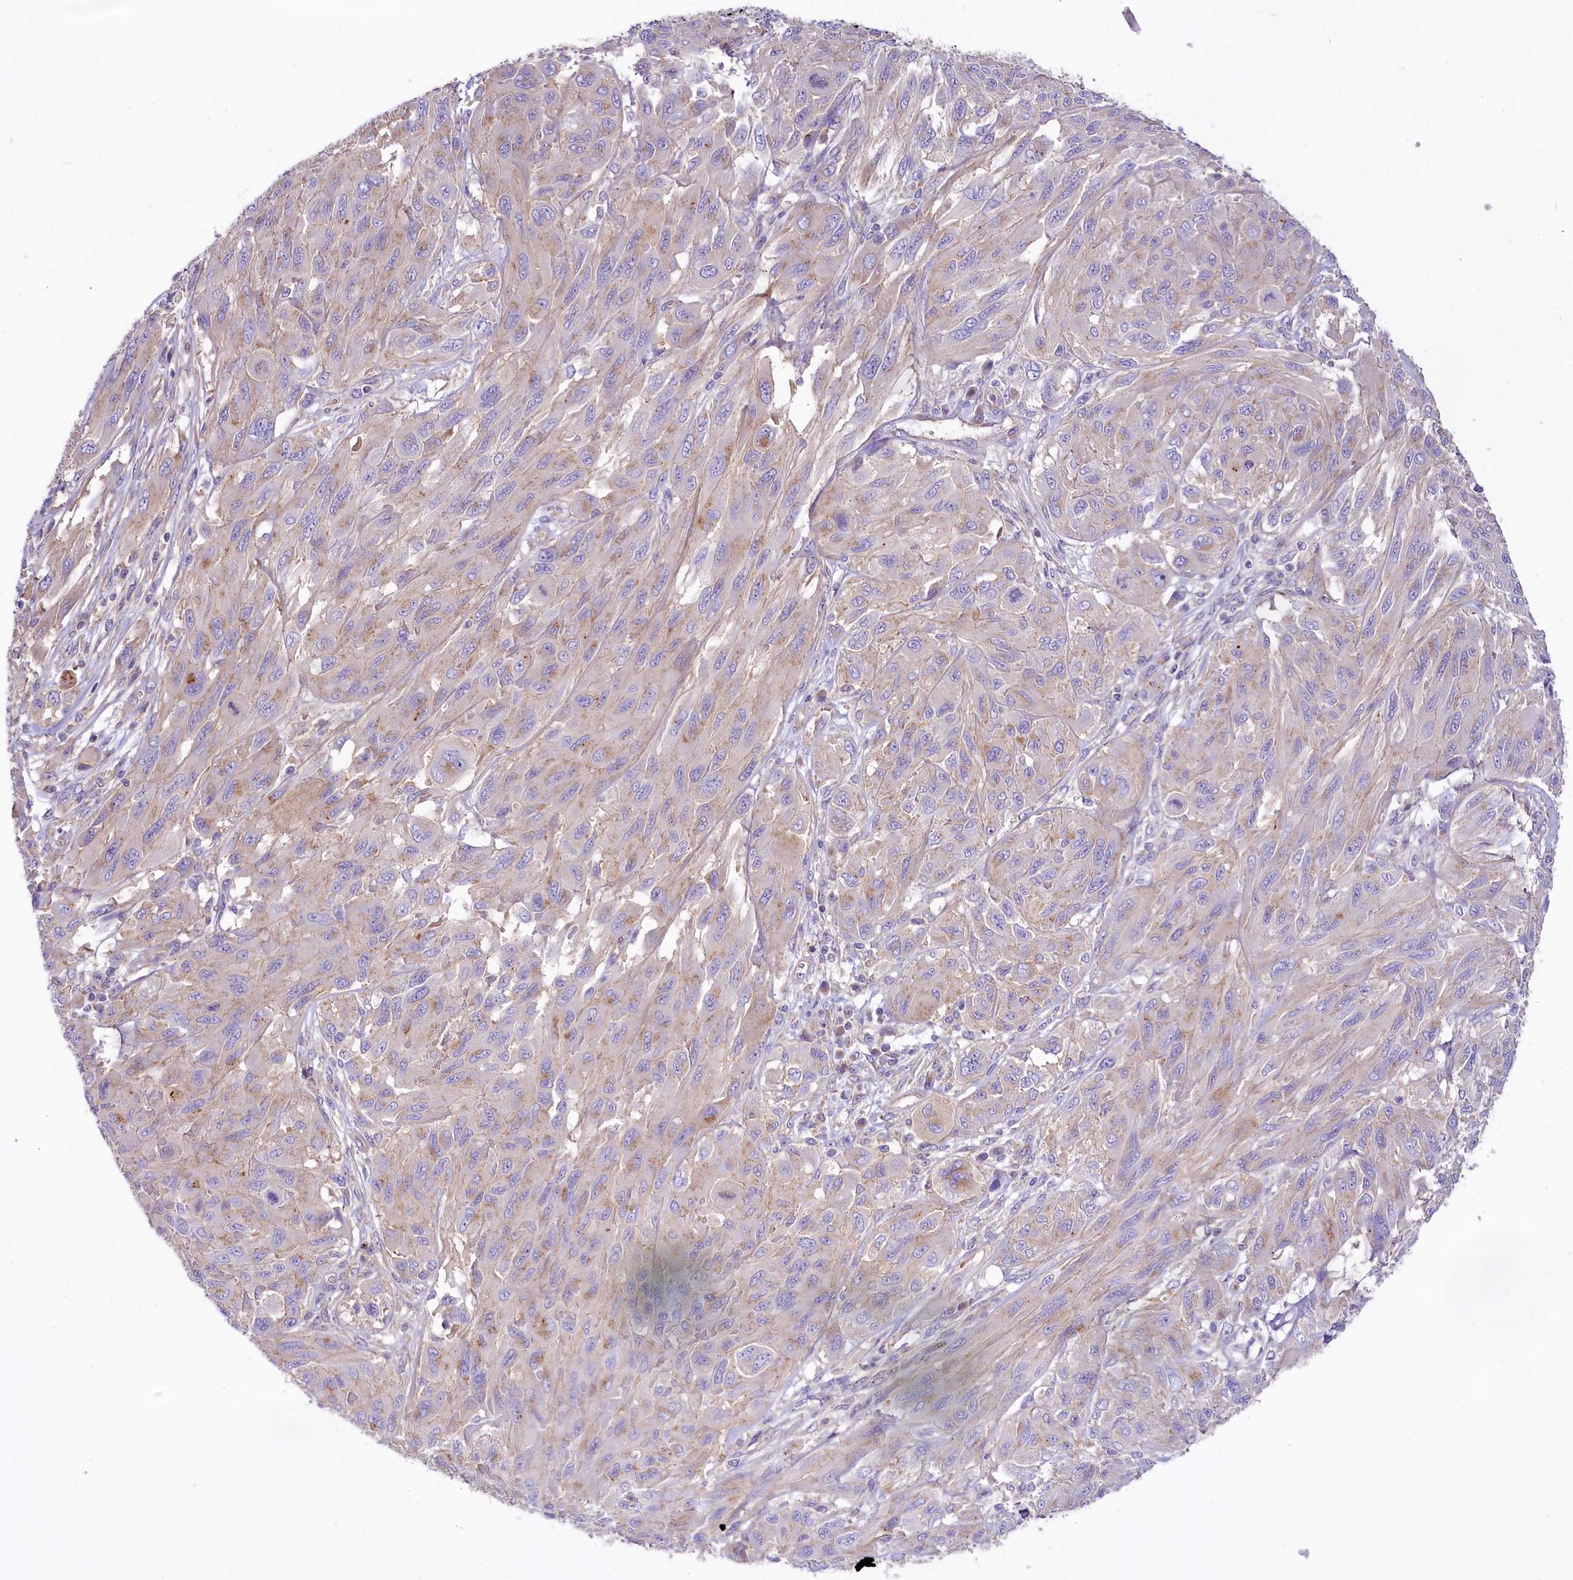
{"staining": {"intensity": "weak", "quantity": "<25%", "location": "cytoplasmic/membranous"}, "tissue": "melanoma", "cell_type": "Tumor cells", "image_type": "cancer", "snomed": [{"axis": "morphology", "description": "Malignant melanoma, NOS"}, {"axis": "topography", "description": "Skin"}], "caption": "Immunohistochemistry histopathology image of melanoma stained for a protein (brown), which shows no expression in tumor cells.", "gene": "PEMT", "patient": {"sex": "female", "age": 91}}